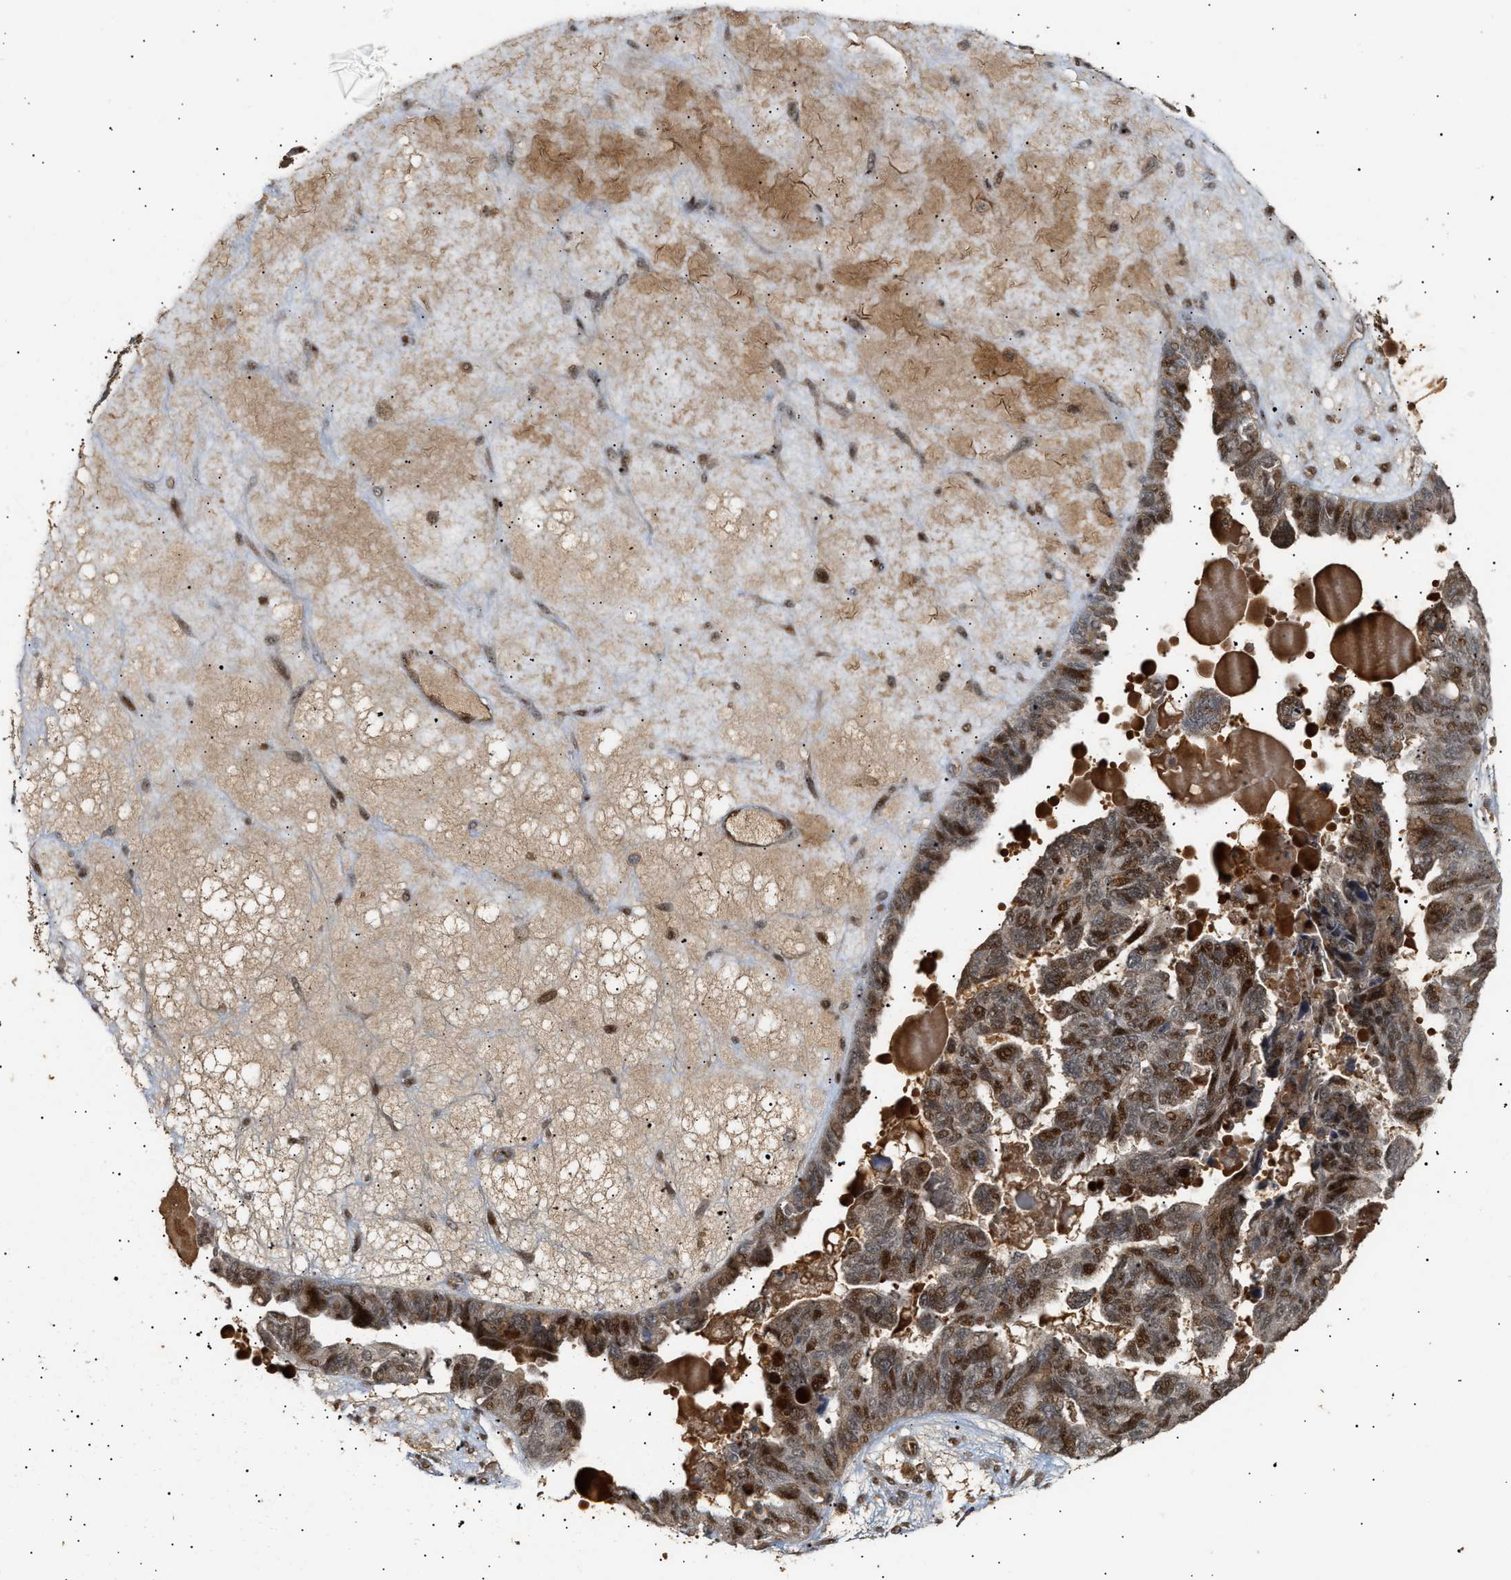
{"staining": {"intensity": "moderate", "quantity": ">75%", "location": "cytoplasmic/membranous,nuclear"}, "tissue": "ovarian cancer", "cell_type": "Tumor cells", "image_type": "cancer", "snomed": [{"axis": "morphology", "description": "Cystadenocarcinoma, serous, NOS"}, {"axis": "topography", "description": "Ovary"}], "caption": "An IHC image of tumor tissue is shown. Protein staining in brown highlights moderate cytoplasmic/membranous and nuclear positivity in serous cystadenocarcinoma (ovarian) within tumor cells.", "gene": "ZFAND5", "patient": {"sex": "female", "age": 79}}